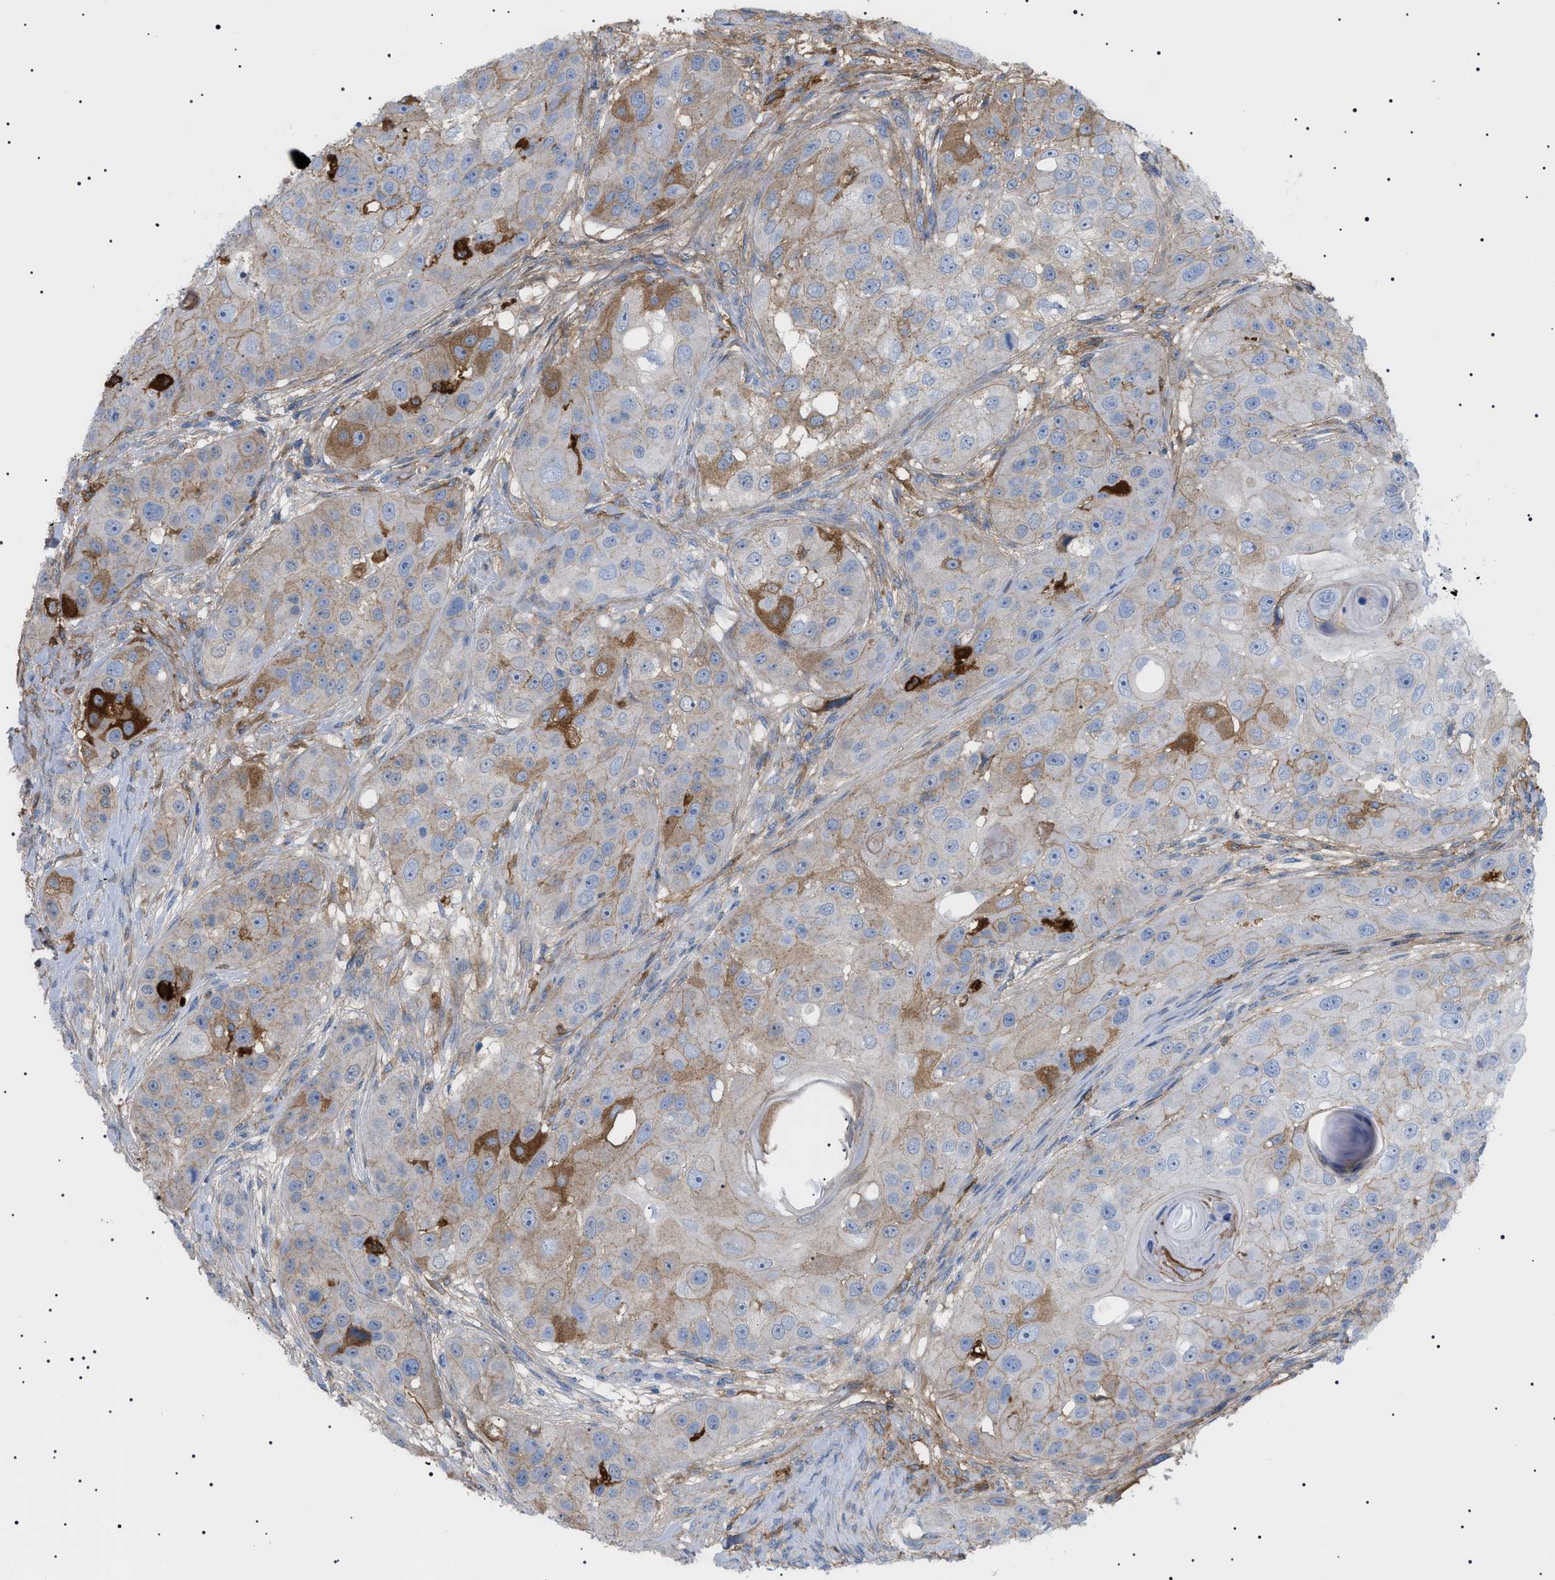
{"staining": {"intensity": "moderate", "quantity": "25%-75%", "location": "cytoplasmic/membranous"}, "tissue": "head and neck cancer", "cell_type": "Tumor cells", "image_type": "cancer", "snomed": [{"axis": "morphology", "description": "Normal tissue, NOS"}, {"axis": "morphology", "description": "Squamous cell carcinoma, NOS"}, {"axis": "topography", "description": "Skeletal muscle"}, {"axis": "topography", "description": "Head-Neck"}], "caption": "This photomicrograph exhibits IHC staining of head and neck squamous cell carcinoma, with medium moderate cytoplasmic/membranous expression in about 25%-75% of tumor cells.", "gene": "LPA", "patient": {"sex": "male", "age": 51}}